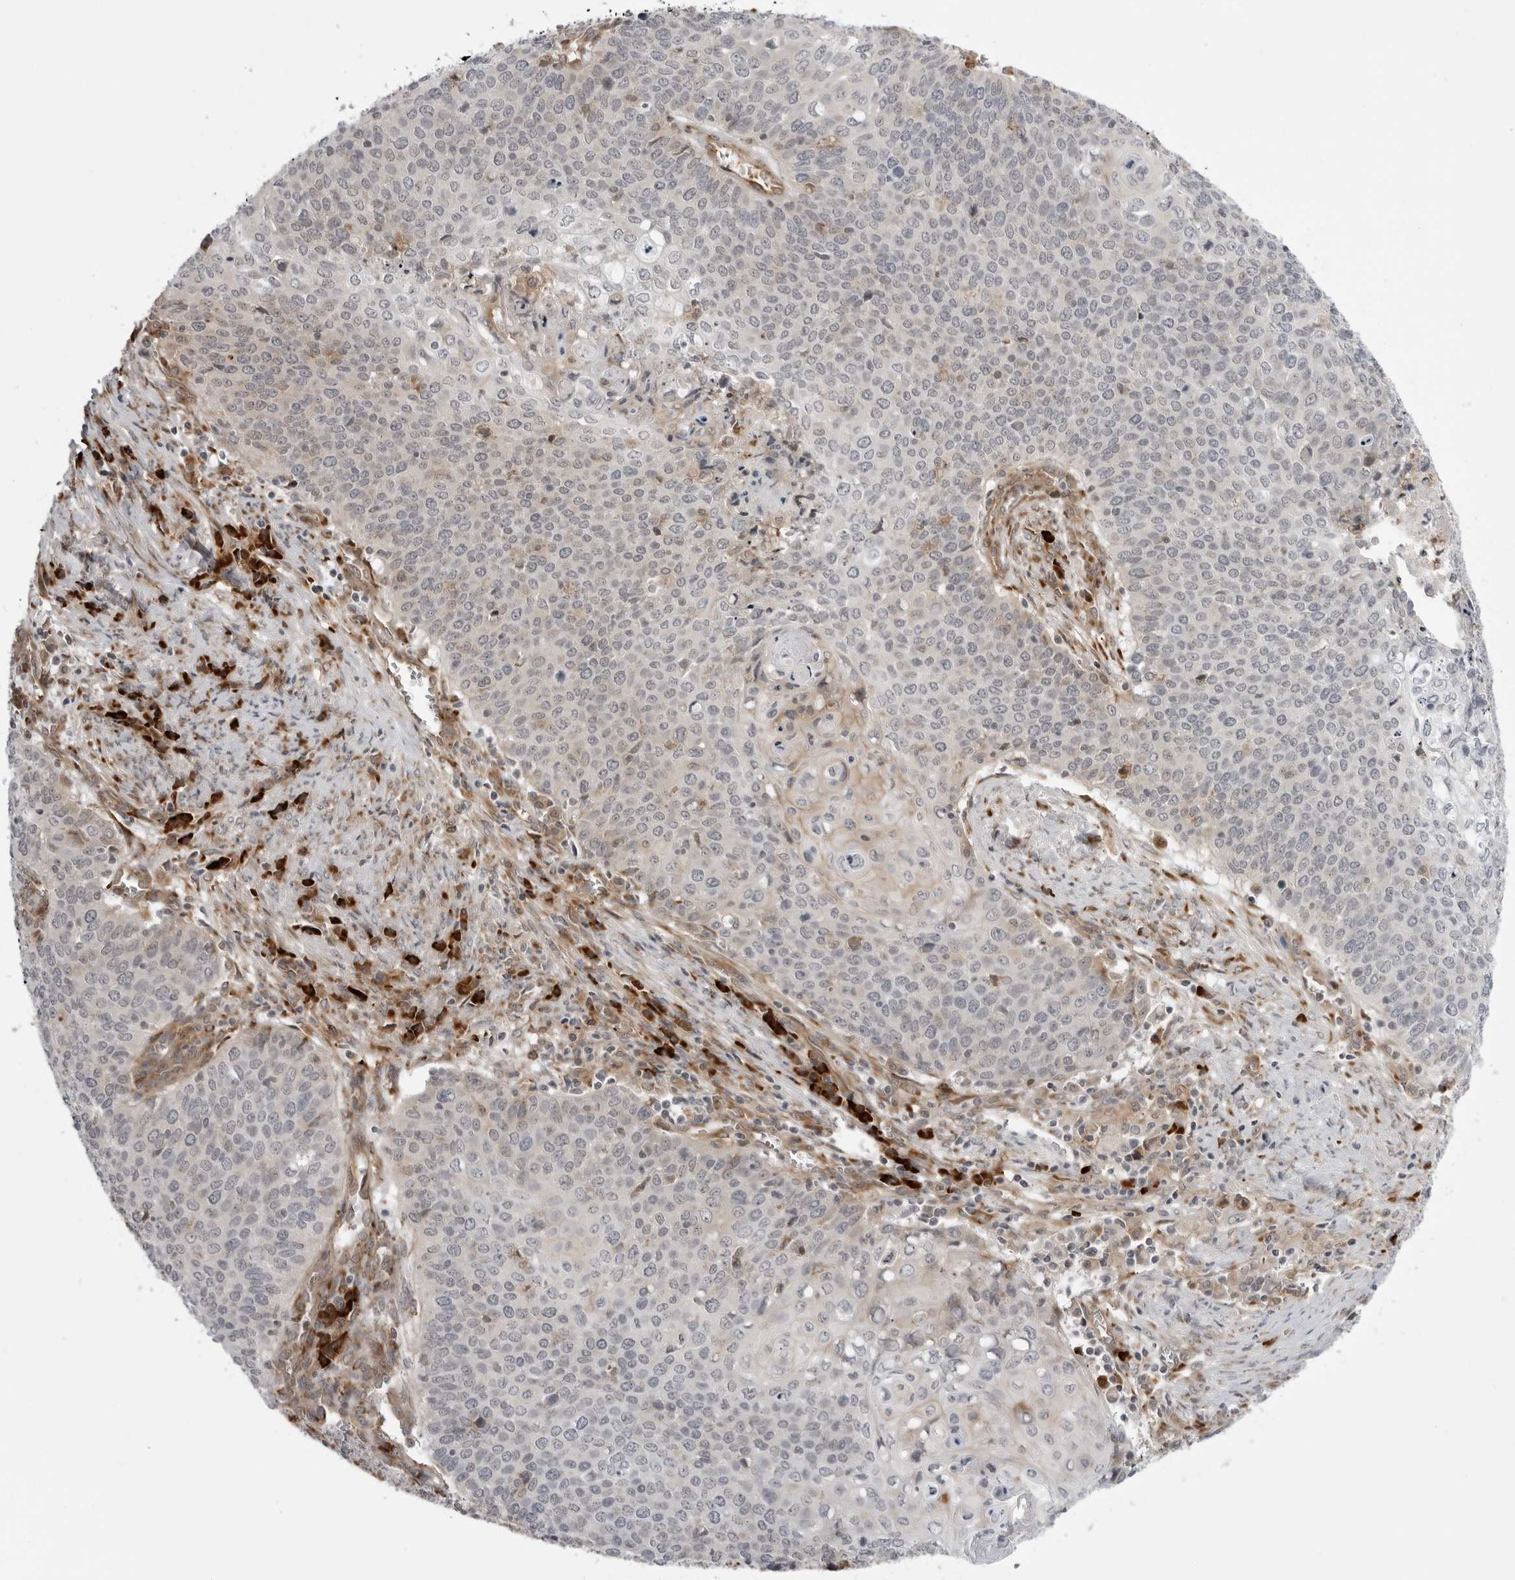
{"staining": {"intensity": "negative", "quantity": "none", "location": "none"}, "tissue": "cervical cancer", "cell_type": "Tumor cells", "image_type": "cancer", "snomed": [{"axis": "morphology", "description": "Squamous cell carcinoma, NOS"}, {"axis": "topography", "description": "Cervix"}], "caption": "Squamous cell carcinoma (cervical) was stained to show a protein in brown. There is no significant staining in tumor cells.", "gene": "ARL5A", "patient": {"sex": "female", "age": 39}}